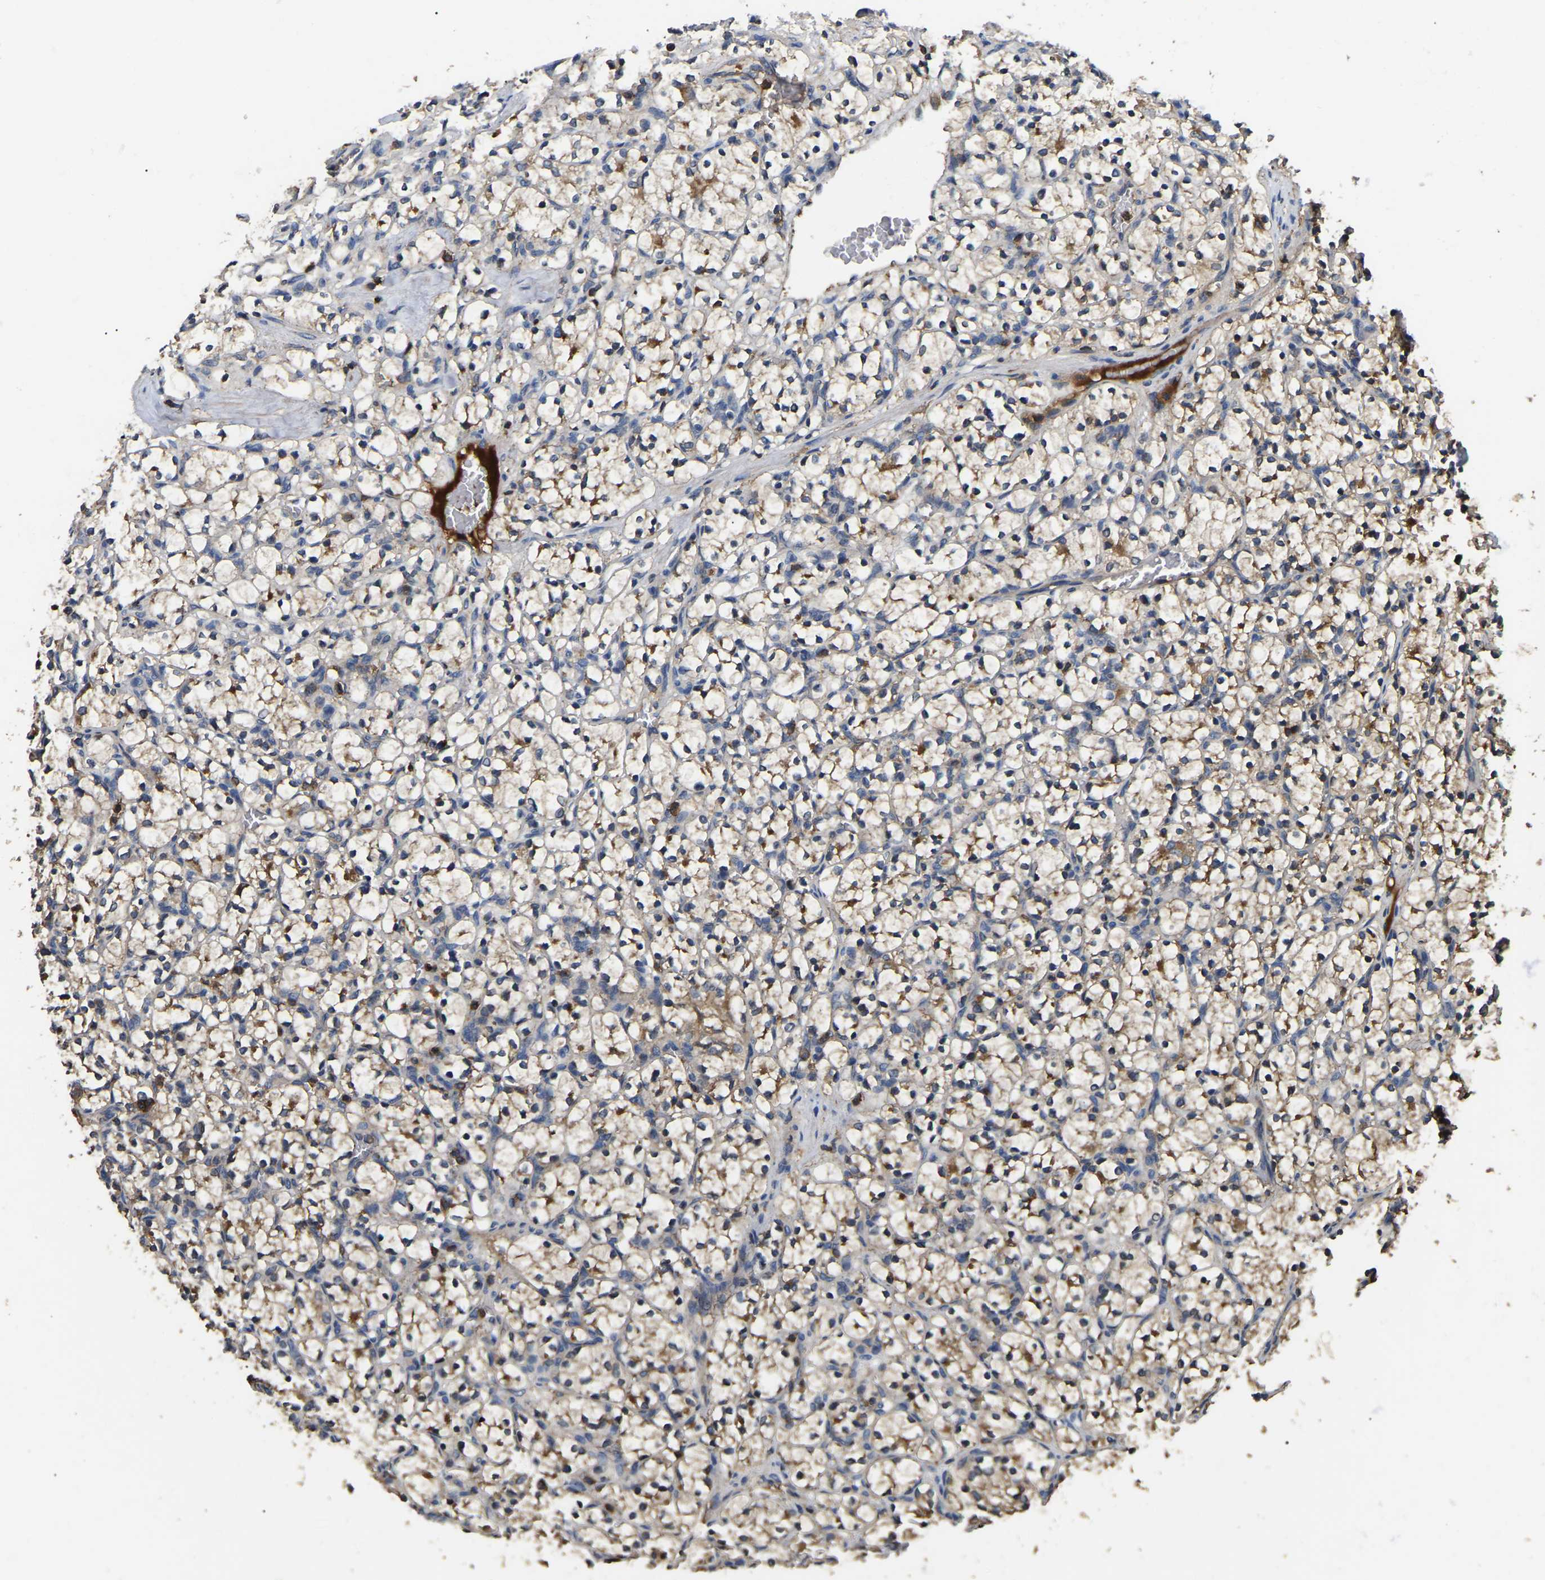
{"staining": {"intensity": "weak", "quantity": ">75%", "location": "cytoplasmic/membranous"}, "tissue": "renal cancer", "cell_type": "Tumor cells", "image_type": "cancer", "snomed": [{"axis": "morphology", "description": "Adenocarcinoma, NOS"}, {"axis": "topography", "description": "Kidney"}], "caption": "Approximately >75% of tumor cells in renal adenocarcinoma exhibit weak cytoplasmic/membranous protein positivity as visualized by brown immunohistochemical staining.", "gene": "SMPD2", "patient": {"sex": "female", "age": 69}}